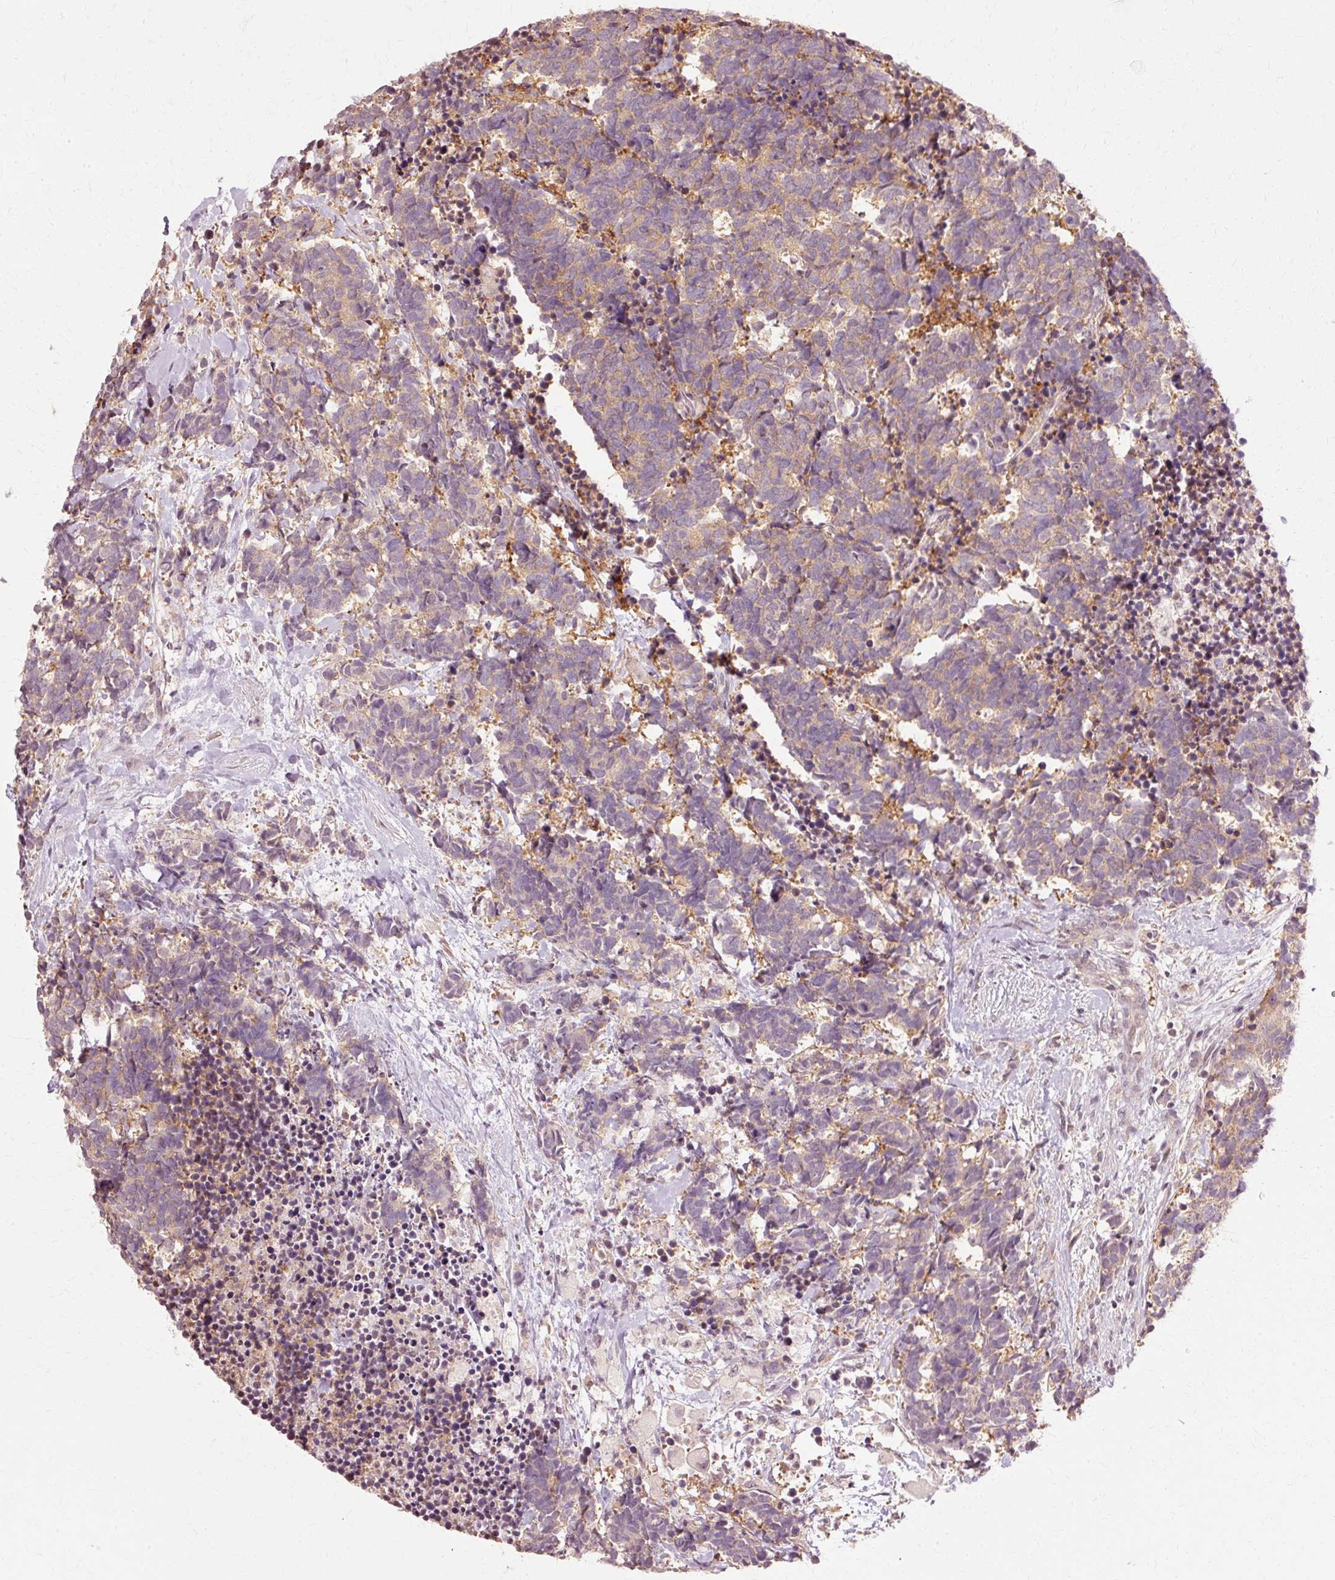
{"staining": {"intensity": "weak", "quantity": ">75%", "location": "cytoplasmic/membranous"}, "tissue": "carcinoid", "cell_type": "Tumor cells", "image_type": "cancer", "snomed": [{"axis": "morphology", "description": "Carcinoma, NOS"}, {"axis": "morphology", "description": "Carcinoid, malignant, NOS"}, {"axis": "topography", "description": "Prostate"}], "caption": "Immunohistochemistry (IHC) of human carcinoid (malignant) reveals low levels of weak cytoplasmic/membranous staining in about >75% of tumor cells.", "gene": "RGPD5", "patient": {"sex": "male", "age": 57}}